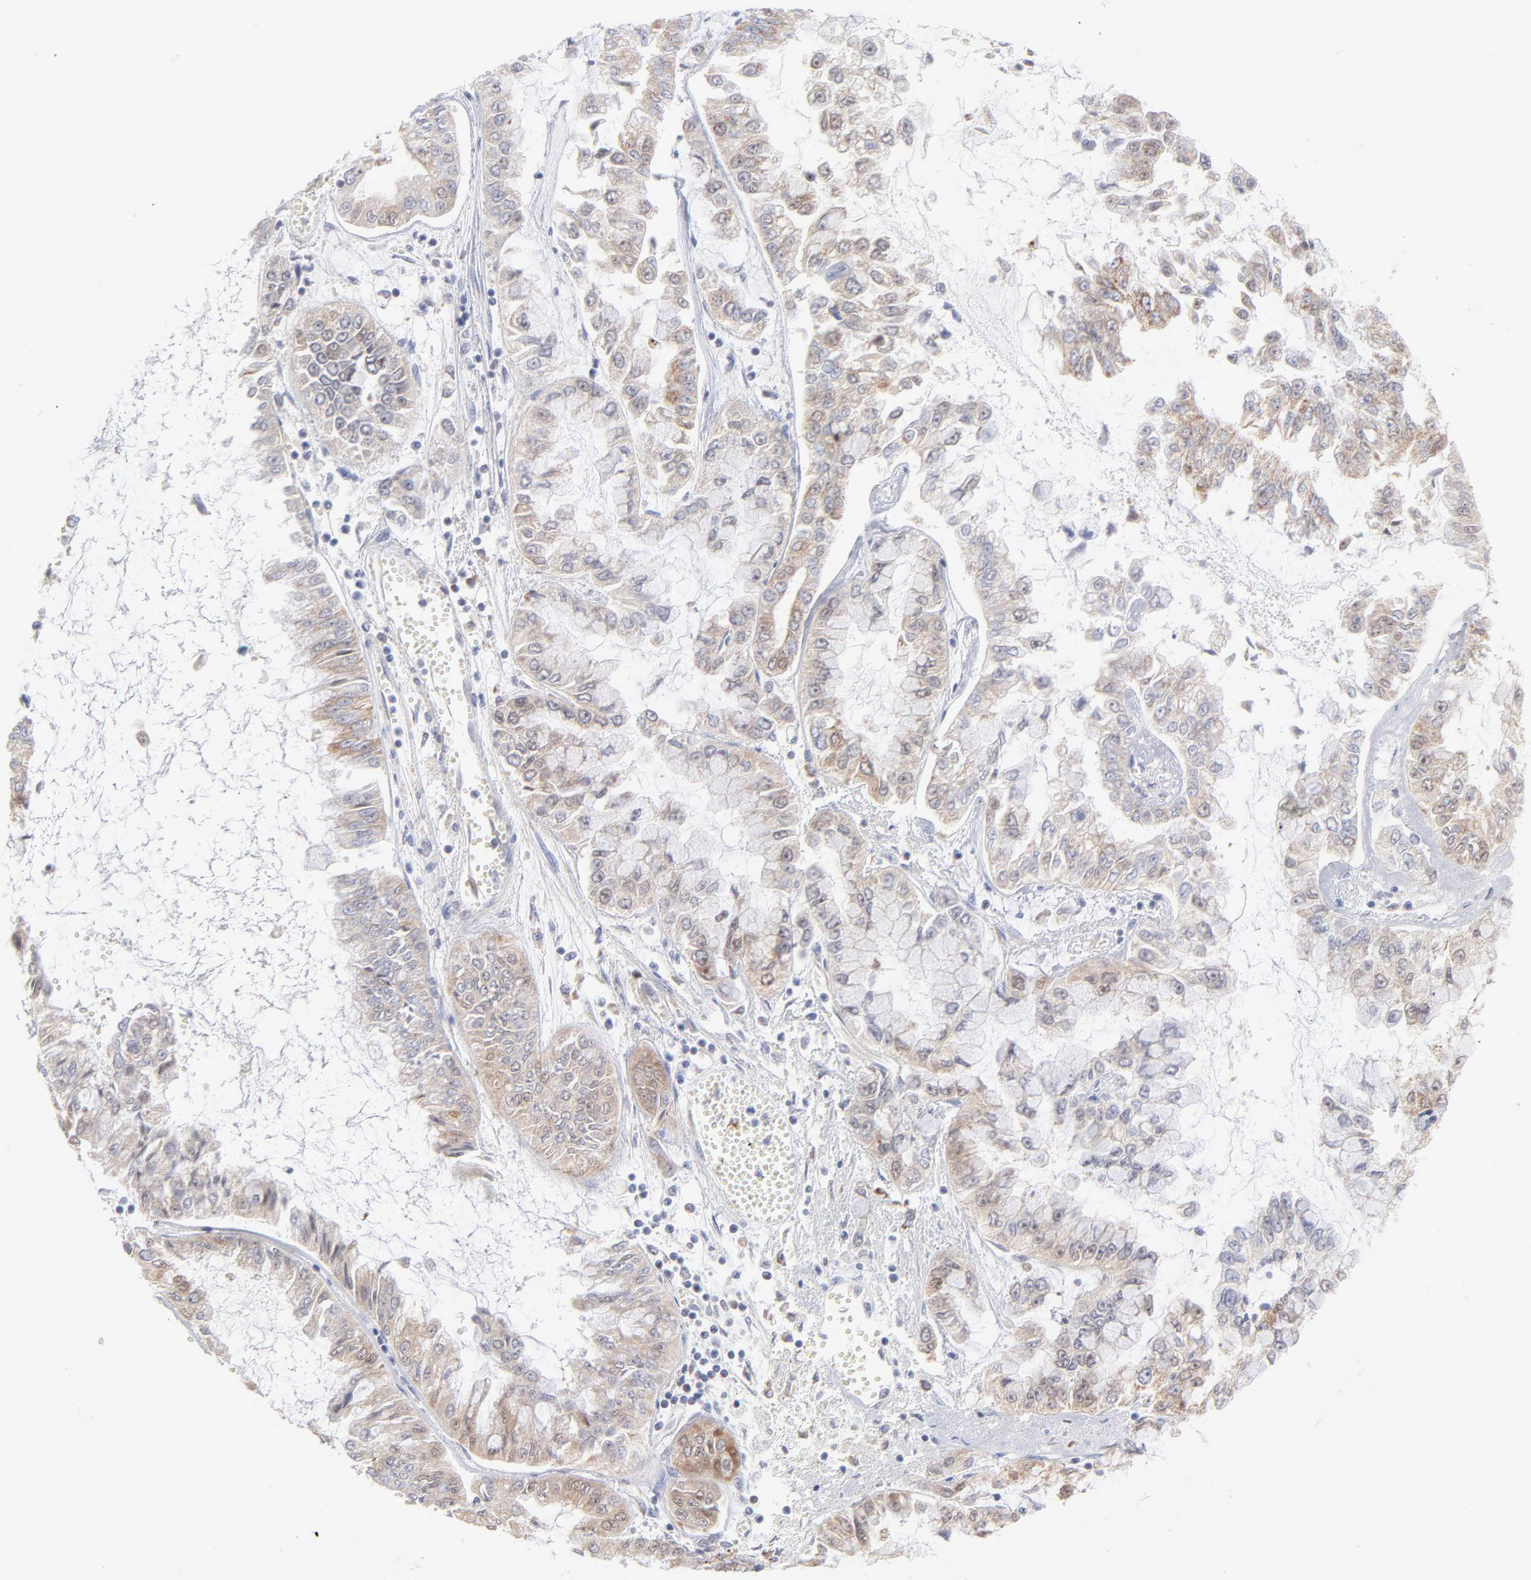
{"staining": {"intensity": "weak", "quantity": "<25%", "location": "cytoplasmic/membranous"}, "tissue": "liver cancer", "cell_type": "Tumor cells", "image_type": "cancer", "snomed": [{"axis": "morphology", "description": "Cholangiocarcinoma"}, {"axis": "topography", "description": "Liver"}], "caption": "Tumor cells are negative for protein expression in human cholangiocarcinoma (liver).", "gene": "TIMM8A", "patient": {"sex": "female", "age": 79}}